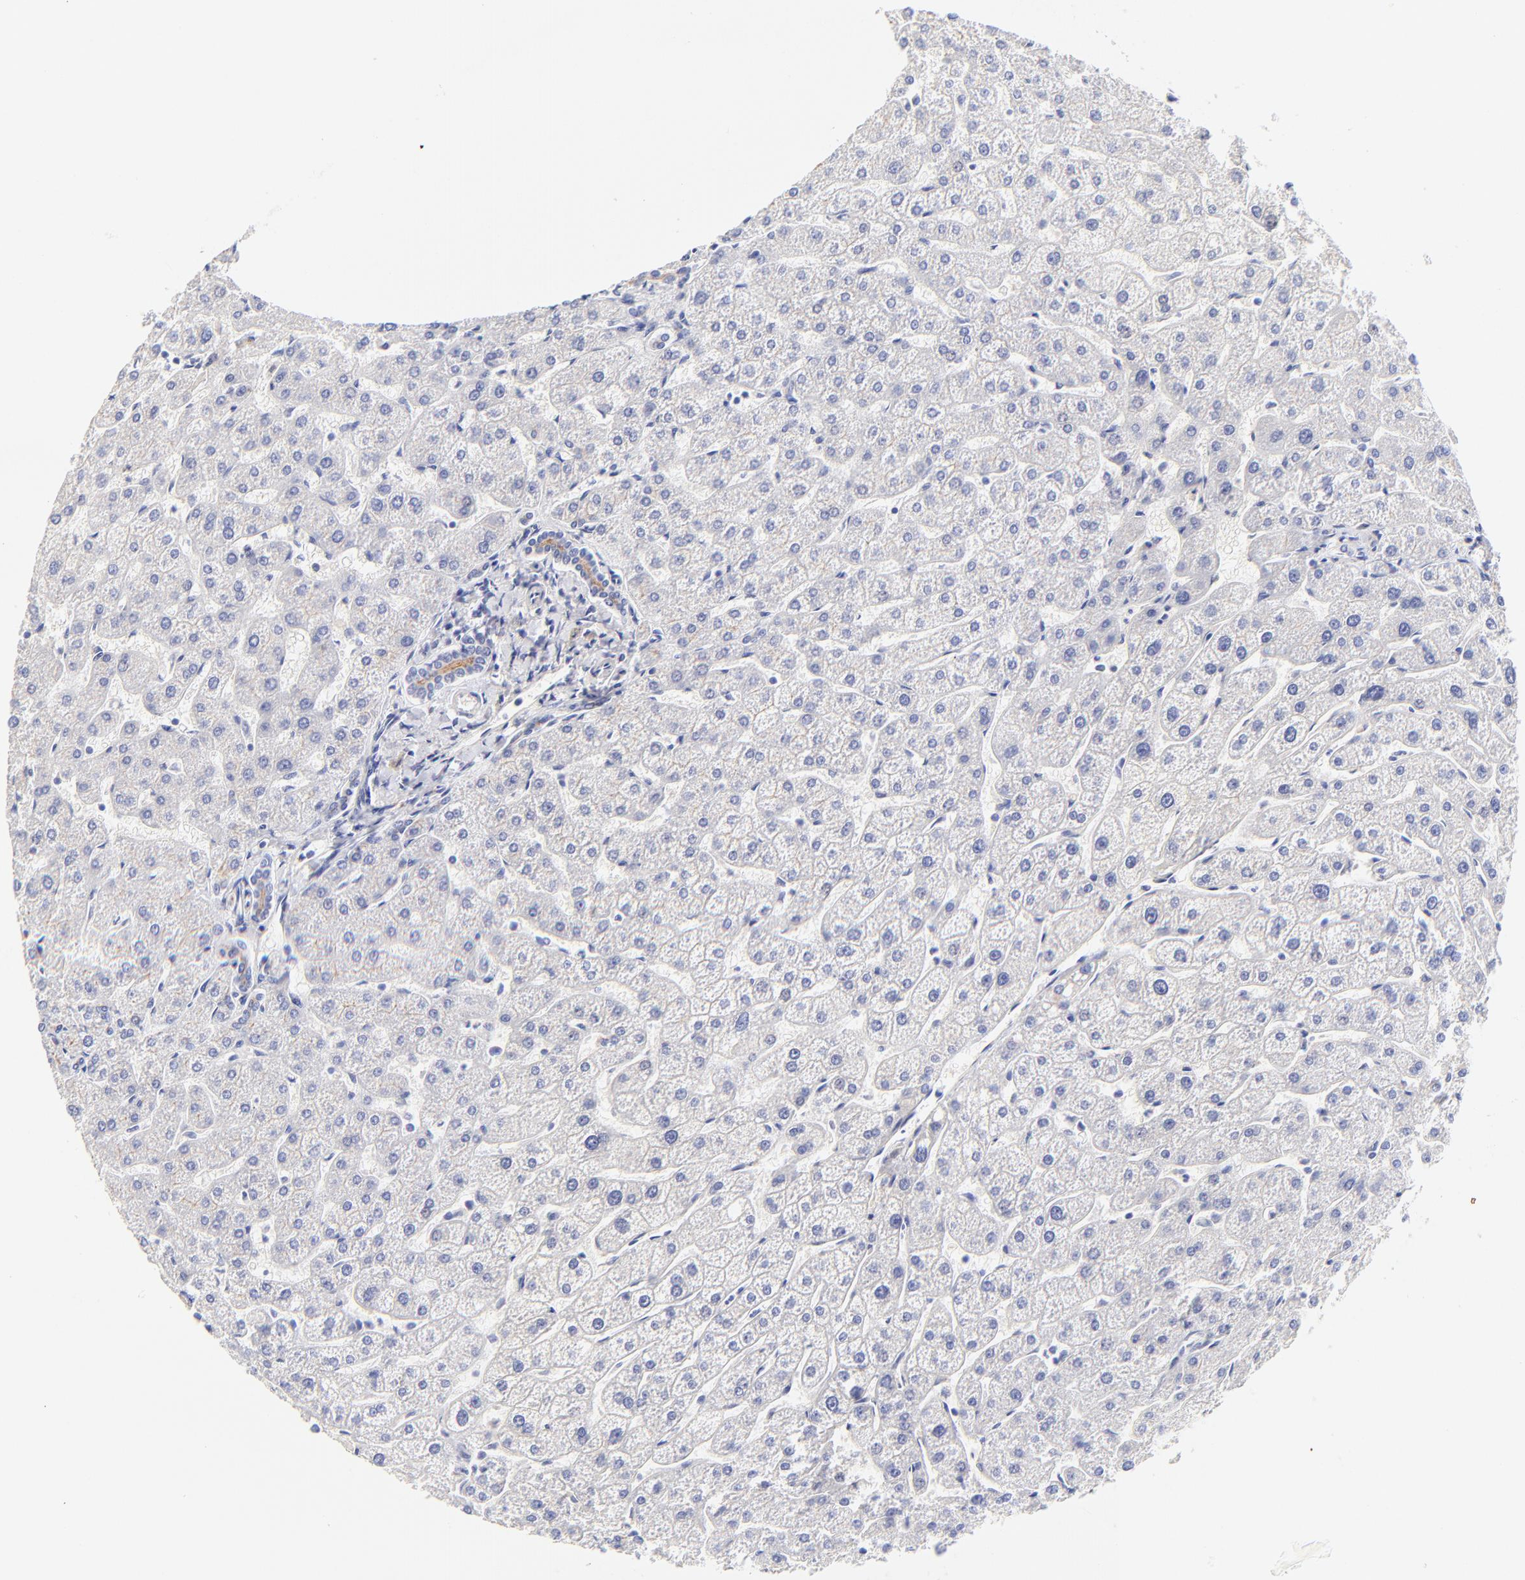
{"staining": {"intensity": "moderate", "quantity": "<25%", "location": "cytoplasmic/membranous"}, "tissue": "liver", "cell_type": "Cholangiocytes", "image_type": "normal", "snomed": [{"axis": "morphology", "description": "Normal tissue, NOS"}, {"axis": "topography", "description": "Liver"}], "caption": "Immunohistochemistry photomicrograph of unremarkable human liver stained for a protein (brown), which reveals low levels of moderate cytoplasmic/membranous expression in about <25% of cholangiocytes.", "gene": "ASB9", "patient": {"sex": "male", "age": 67}}